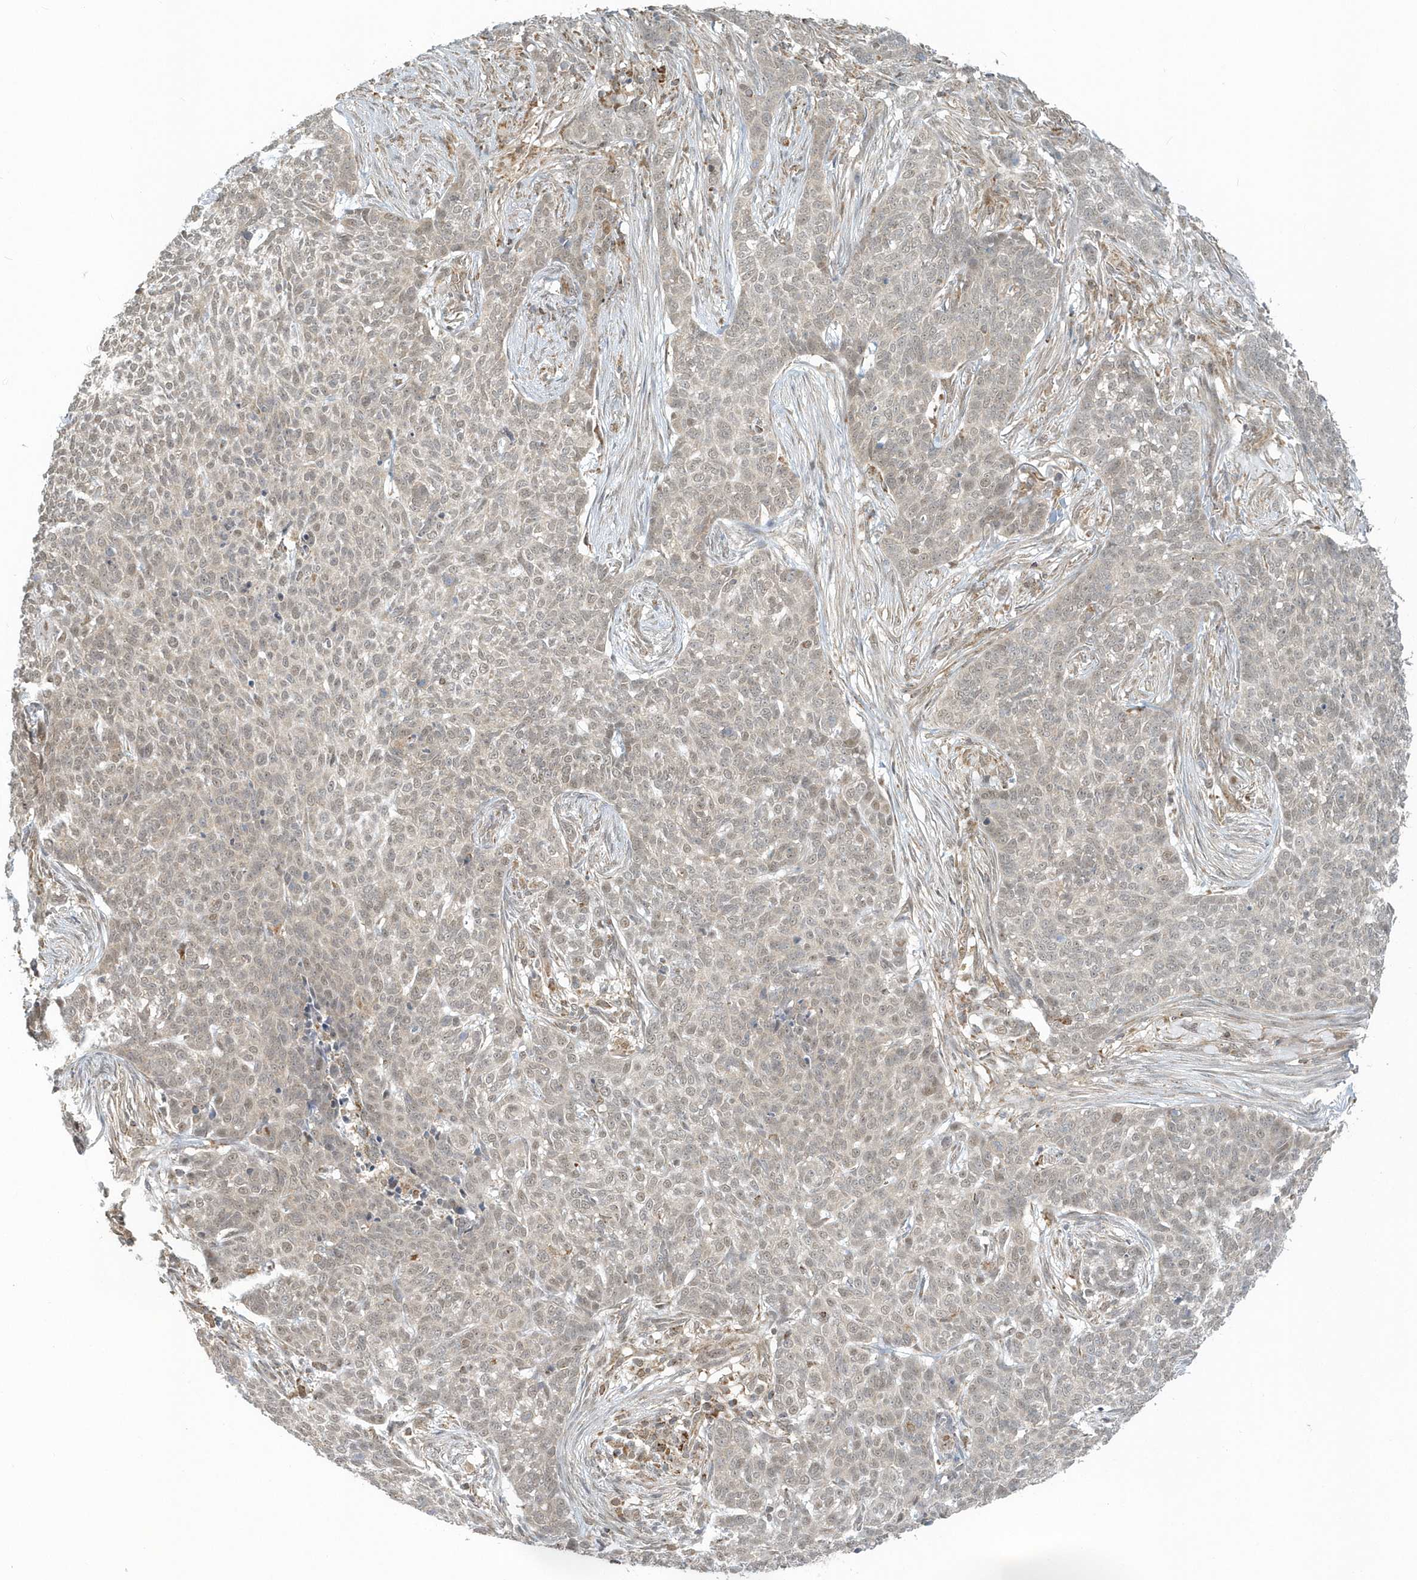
{"staining": {"intensity": "weak", "quantity": "25%-75%", "location": "nuclear"}, "tissue": "skin cancer", "cell_type": "Tumor cells", "image_type": "cancer", "snomed": [{"axis": "morphology", "description": "Basal cell carcinoma"}, {"axis": "topography", "description": "Skin"}], "caption": "Immunohistochemistry histopathology image of neoplastic tissue: skin basal cell carcinoma stained using immunohistochemistry shows low levels of weak protein expression localized specifically in the nuclear of tumor cells, appearing as a nuclear brown color.", "gene": "PSMD6", "patient": {"sex": "male", "age": 85}}